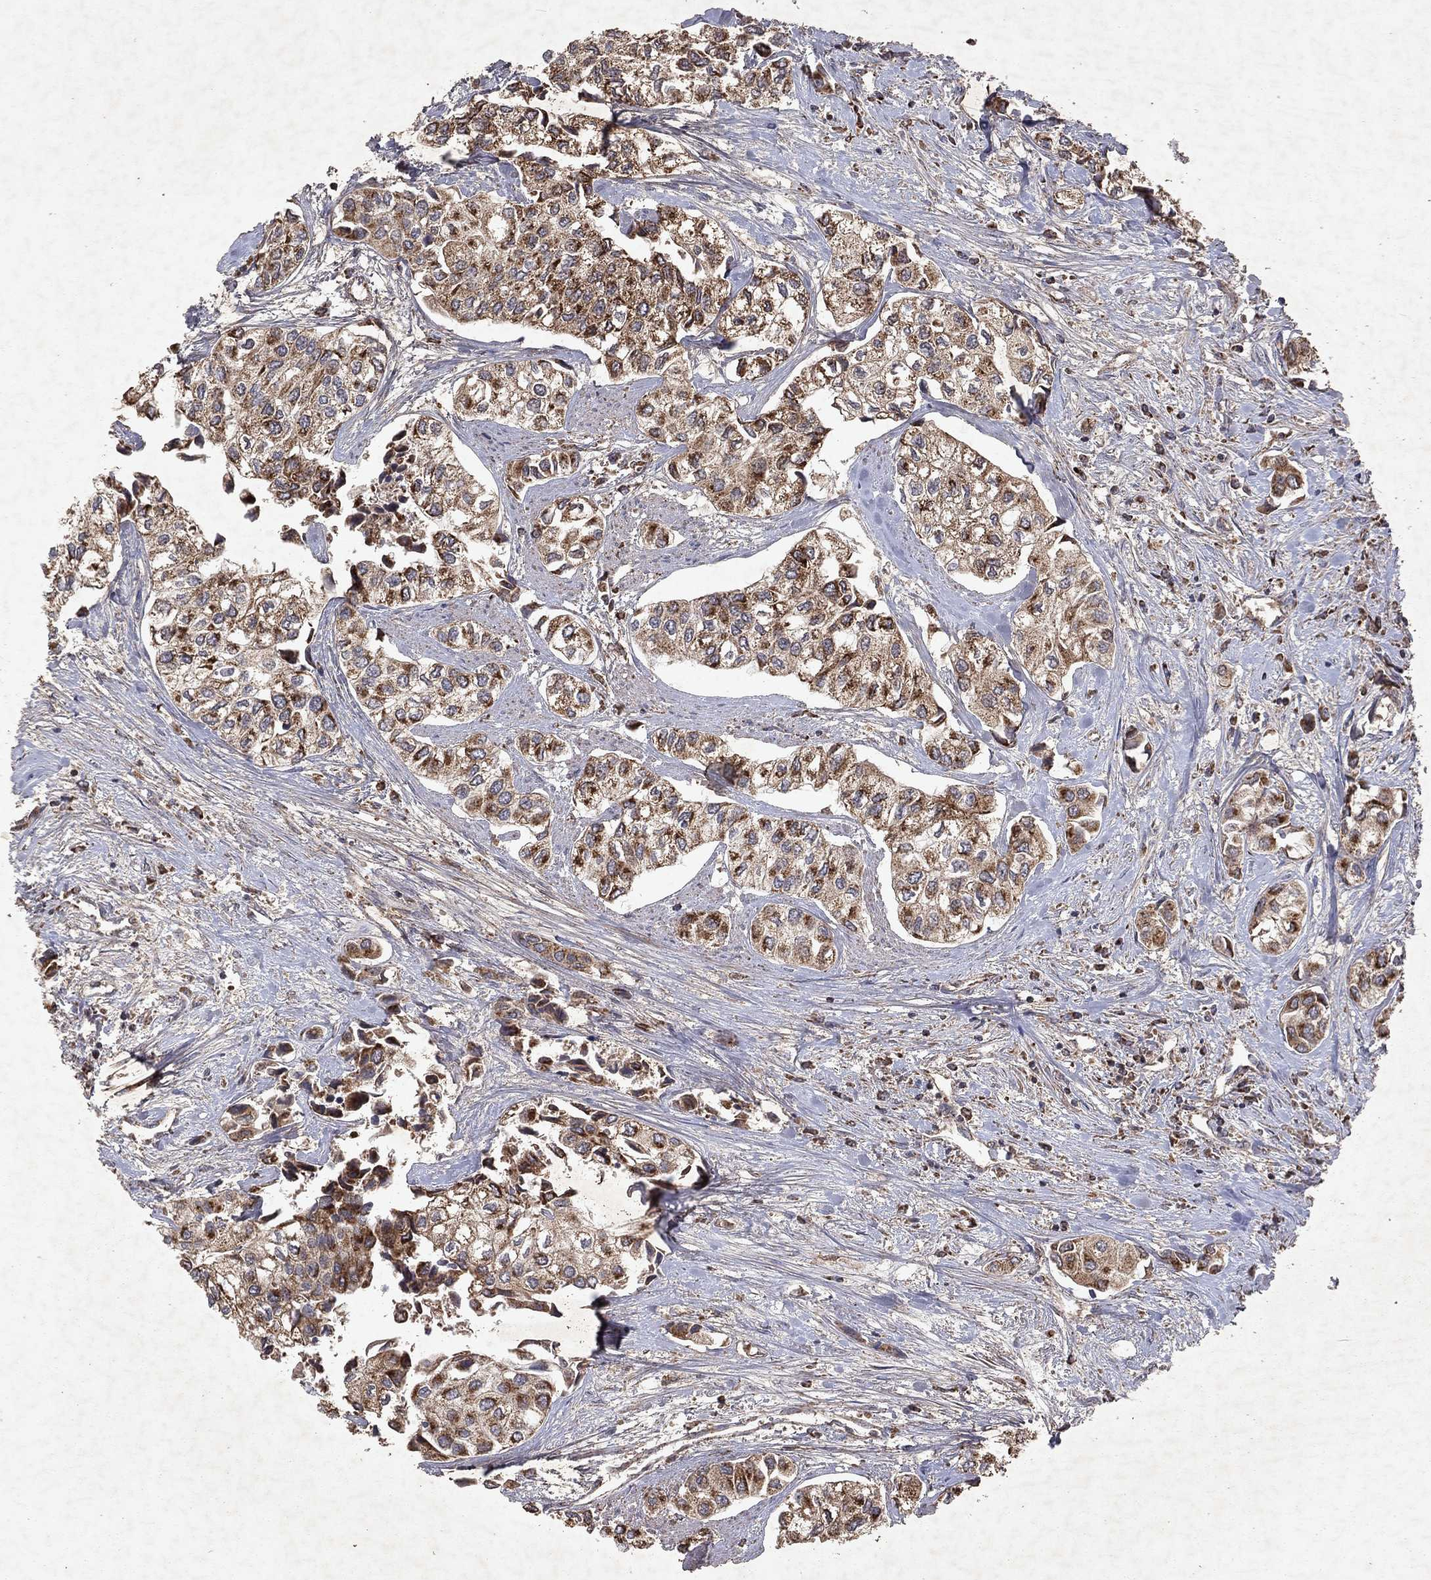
{"staining": {"intensity": "moderate", "quantity": "25%-75%", "location": "cytoplasmic/membranous"}, "tissue": "urothelial cancer", "cell_type": "Tumor cells", "image_type": "cancer", "snomed": [{"axis": "morphology", "description": "Urothelial carcinoma, High grade"}, {"axis": "topography", "description": "Urinary bladder"}], "caption": "Urothelial carcinoma (high-grade) stained with a protein marker displays moderate staining in tumor cells.", "gene": "PYROXD2", "patient": {"sex": "male", "age": 73}}